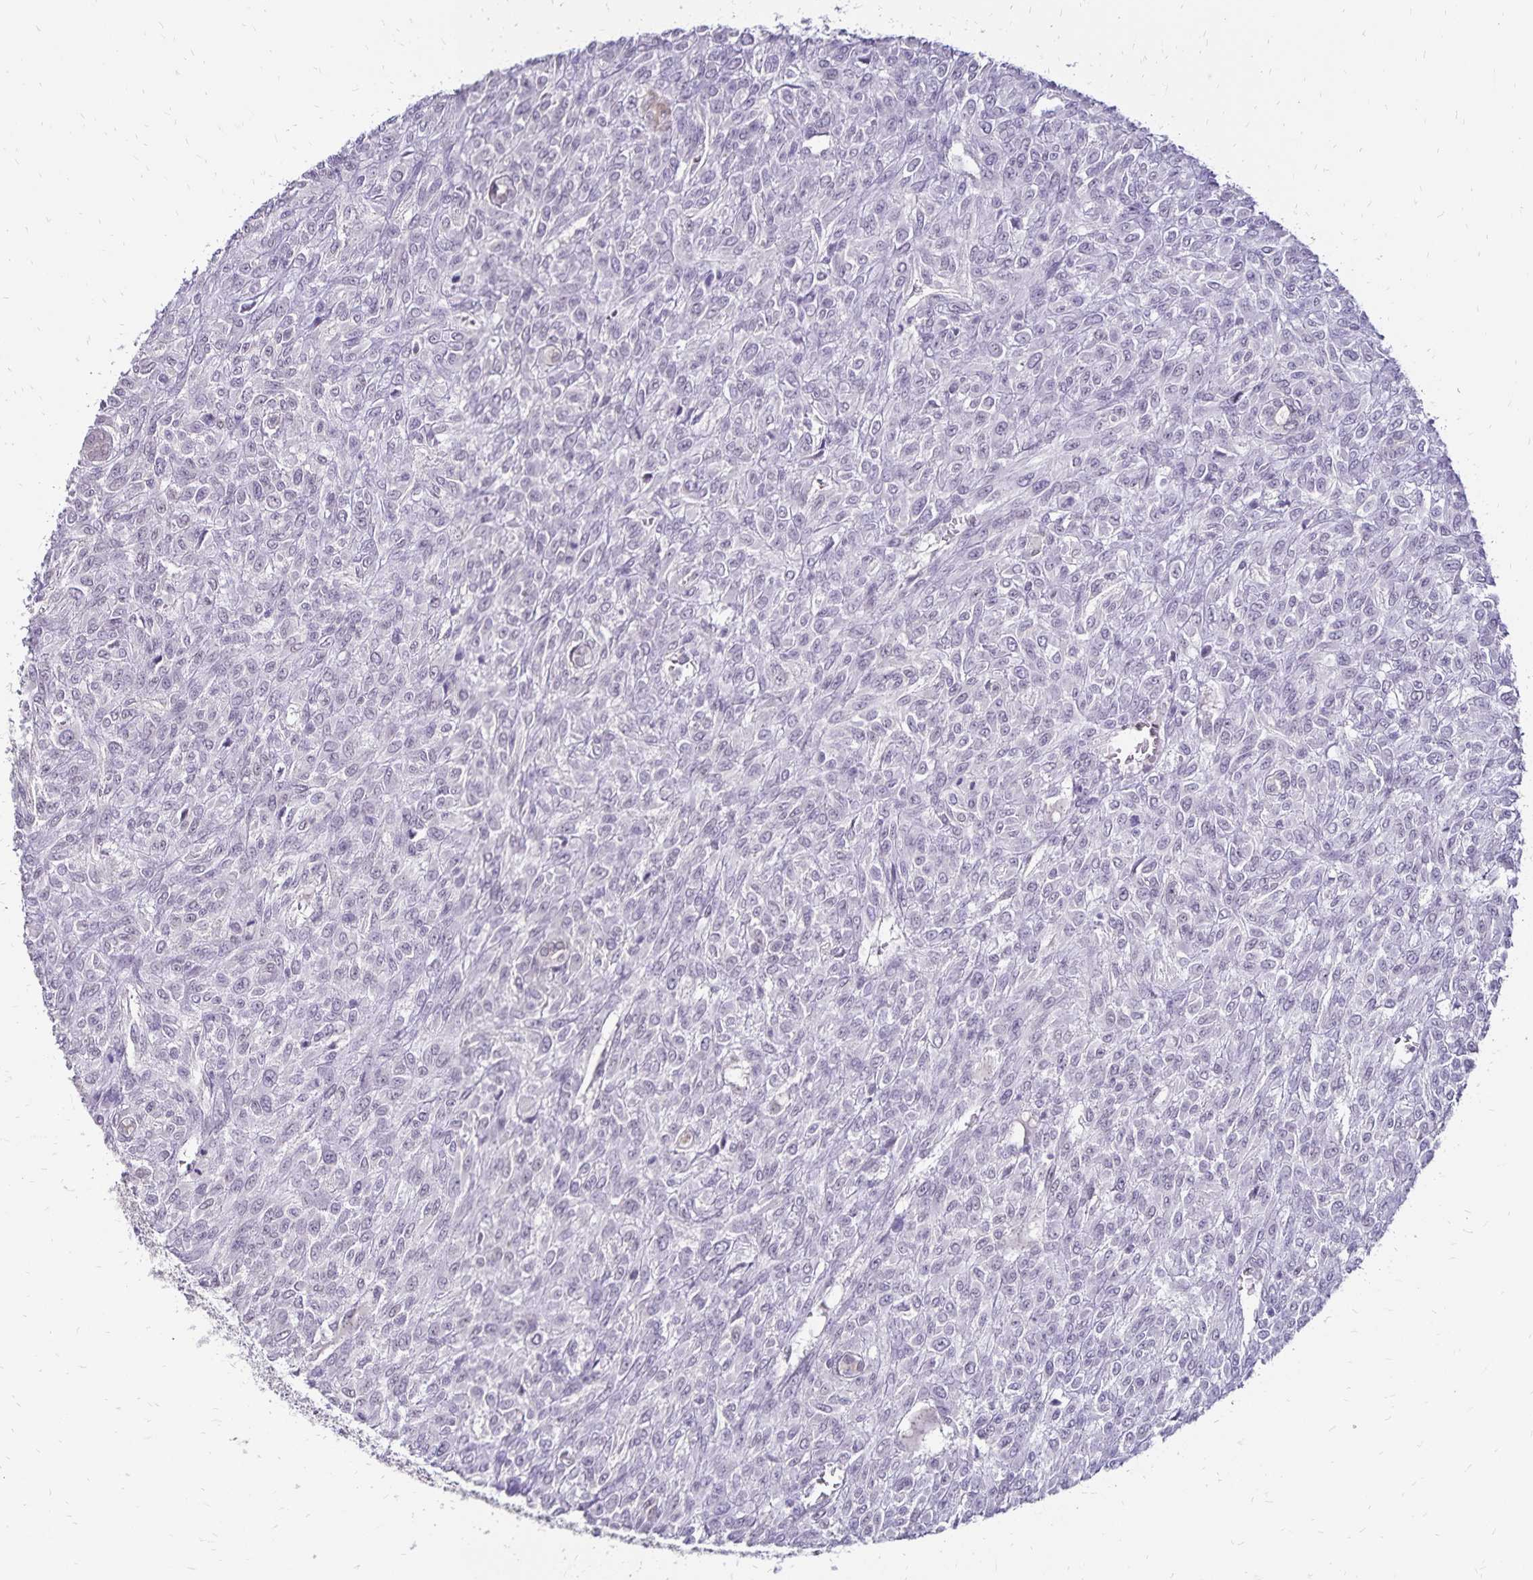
{"staining": {"intensity": "negative", "quantity": "none", "location": "none"}, "tissue": "renal cancer", "cell_type": "Tumor cells", "image_type": "cancer", "snomed": [{"axis": "morphology", "description": "Adenocarcinoma, NOS"}, {"axis": "topography", "description": "Kidney"}], "caption": "High power microscopy image of an IHC micrograph of renal adenocarcinoma, revealing no significant expression in tumor cells. The staining was performed using DAB to visualize the protein expression in brown, while the nuclei were stained in blue with hematoxylin (Magnification: 20x).", "gene": "POLB", "patient": {"sex": "male", "age": 58}}